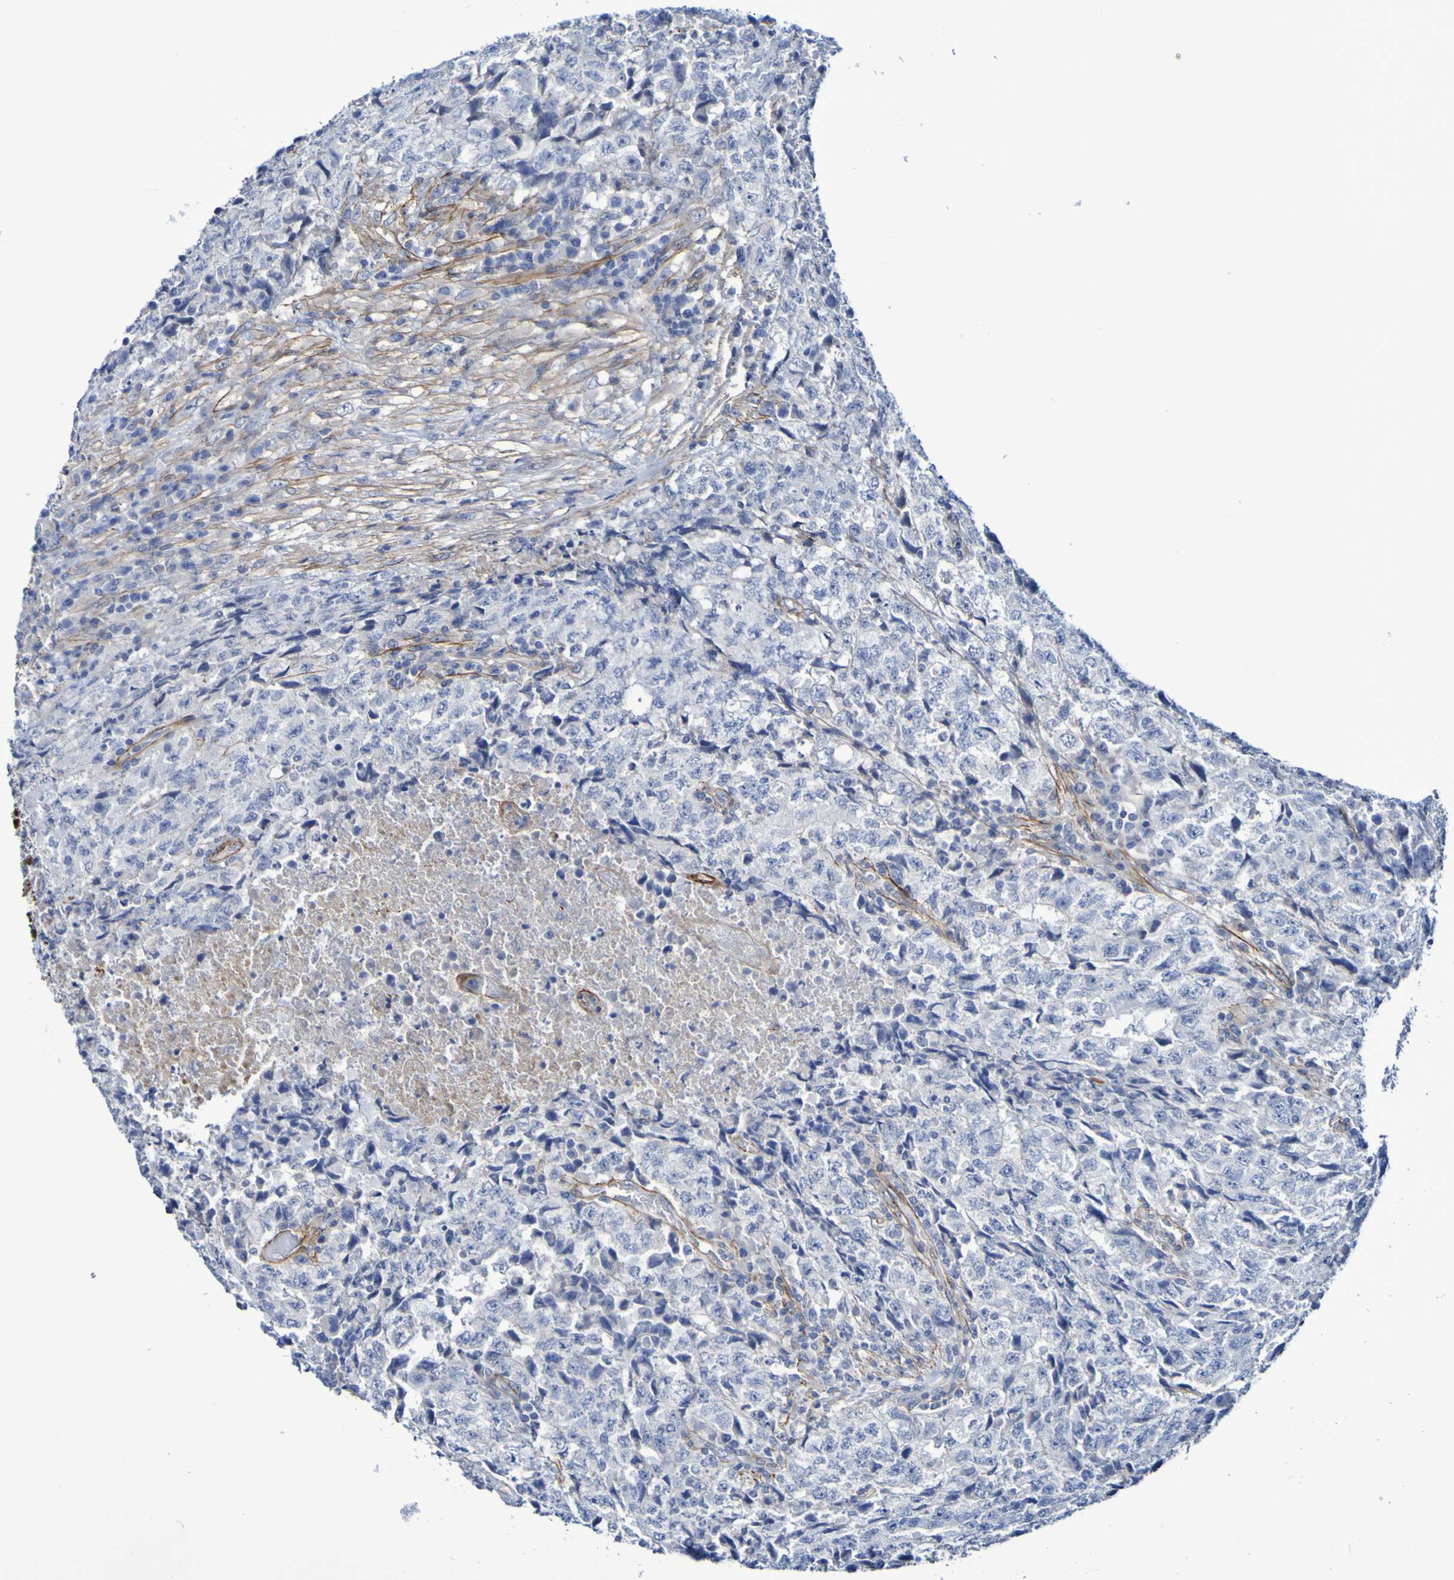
{"staining": {"intensity": "negative", "quantity": "none", "location": "none"}, "tissue": "testis cancer", "cell_type": "Tumor cells", "image_type": "cancer", "snomed": [{"axis": "morphology", "description": "Necrosis, NOS"}, {"axis": "morphology", "description": "Carcinoma, Embryonal, NOS"}, {"axis": "topography", "description": "Testis"}], "caption": "Human testis embryonal carcinoma stained for a protein using immunohistochemistry demonstrates no positivity in tumor cells.", "gene": "LPP", "patient": {"sex": "male", "age": 19}}